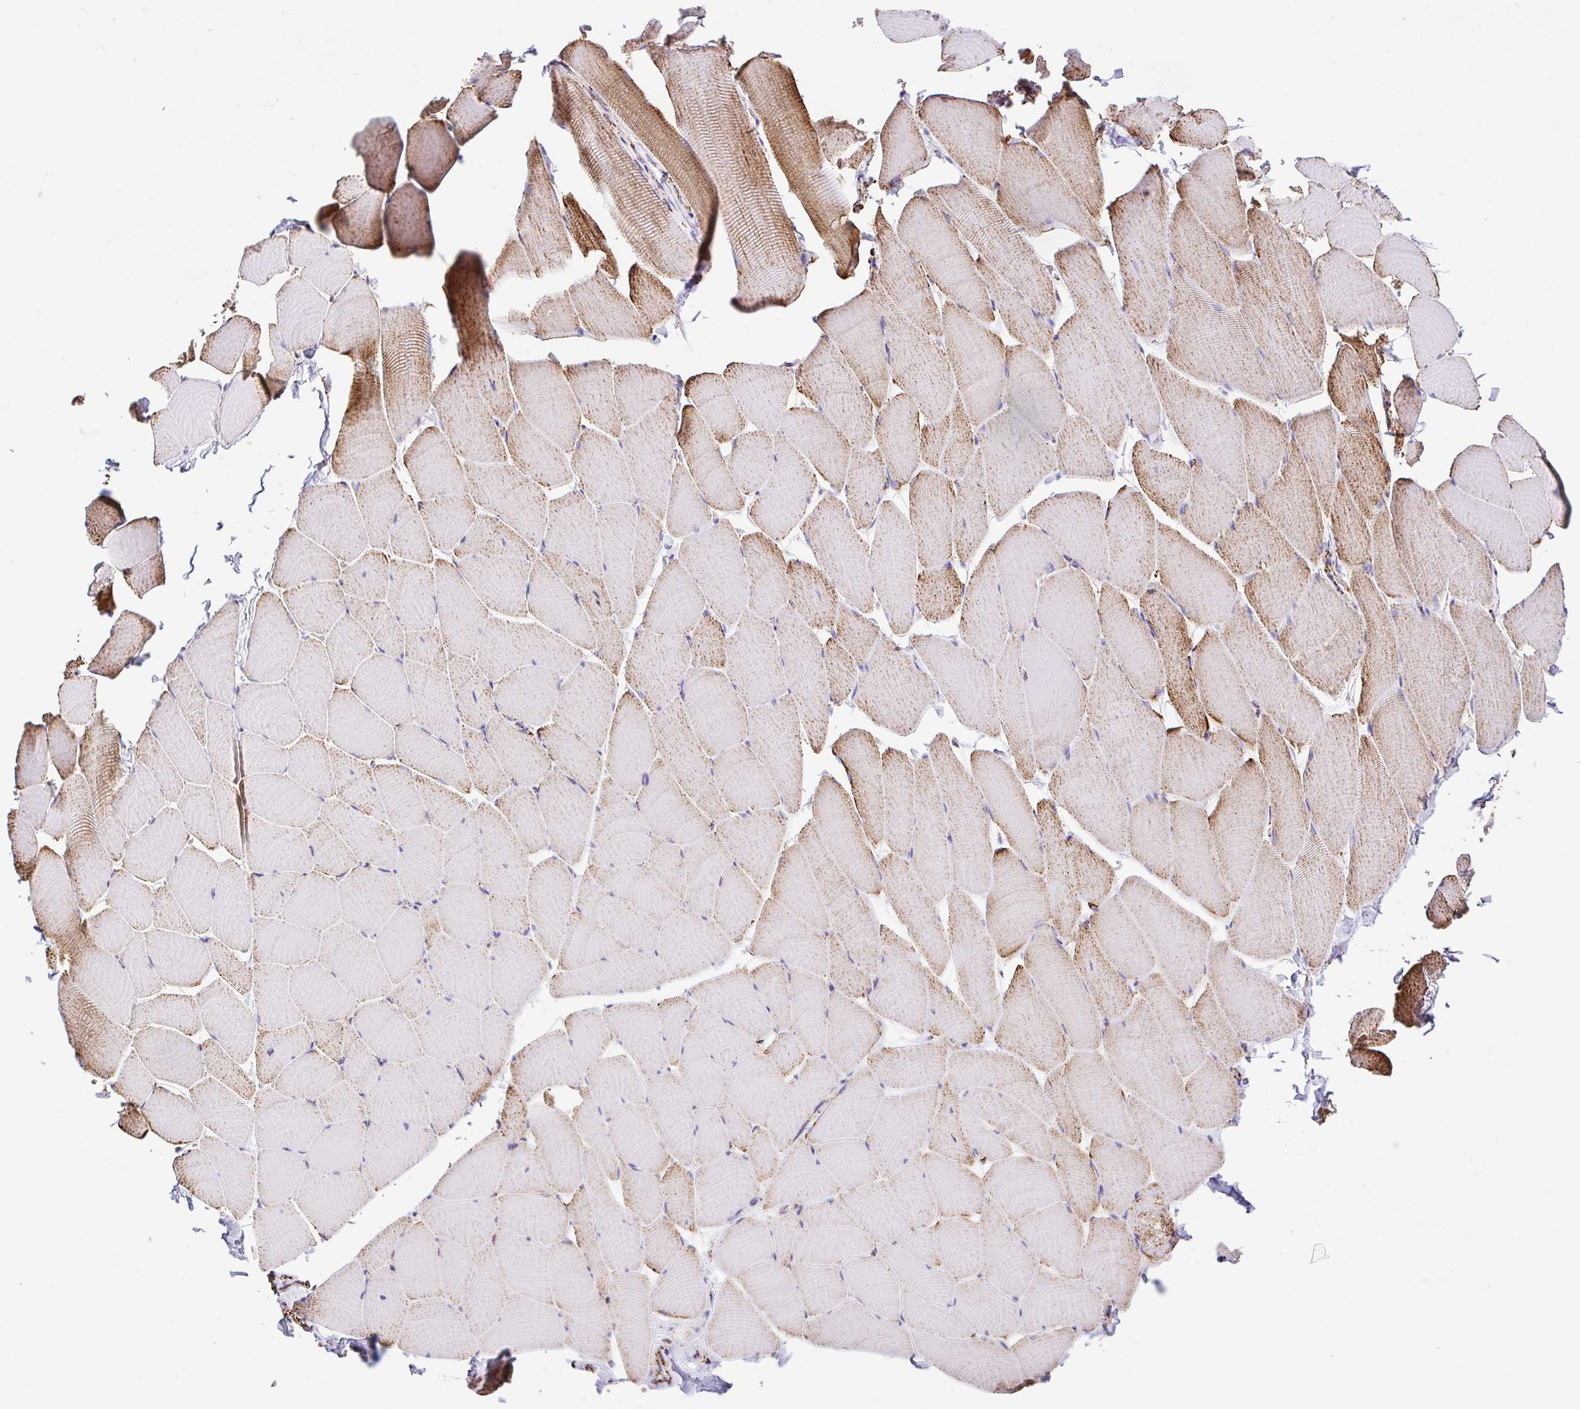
{"staining": {"intensity": "moderate", "quantity": "<25%", "location": "cytoplasmic/membranous"}, "tissue": "skeletal muscle", "cell_type": "Myocytes", "image_type": "normal", "snomed": [{"axis": "morphology", "description": "Normal tissue, NOS"}, {"axis": "topography", "description": "Skeletal muscle"}], "caption": "Immunohistochemical staining of unremarkable skeletal muscle exhibits low levels of moderate cytoplasmic/membranous staining in about <25% of myocytes.", "gene": "ANKRD33B", "patient": {"sex": "male", "age": 25}}